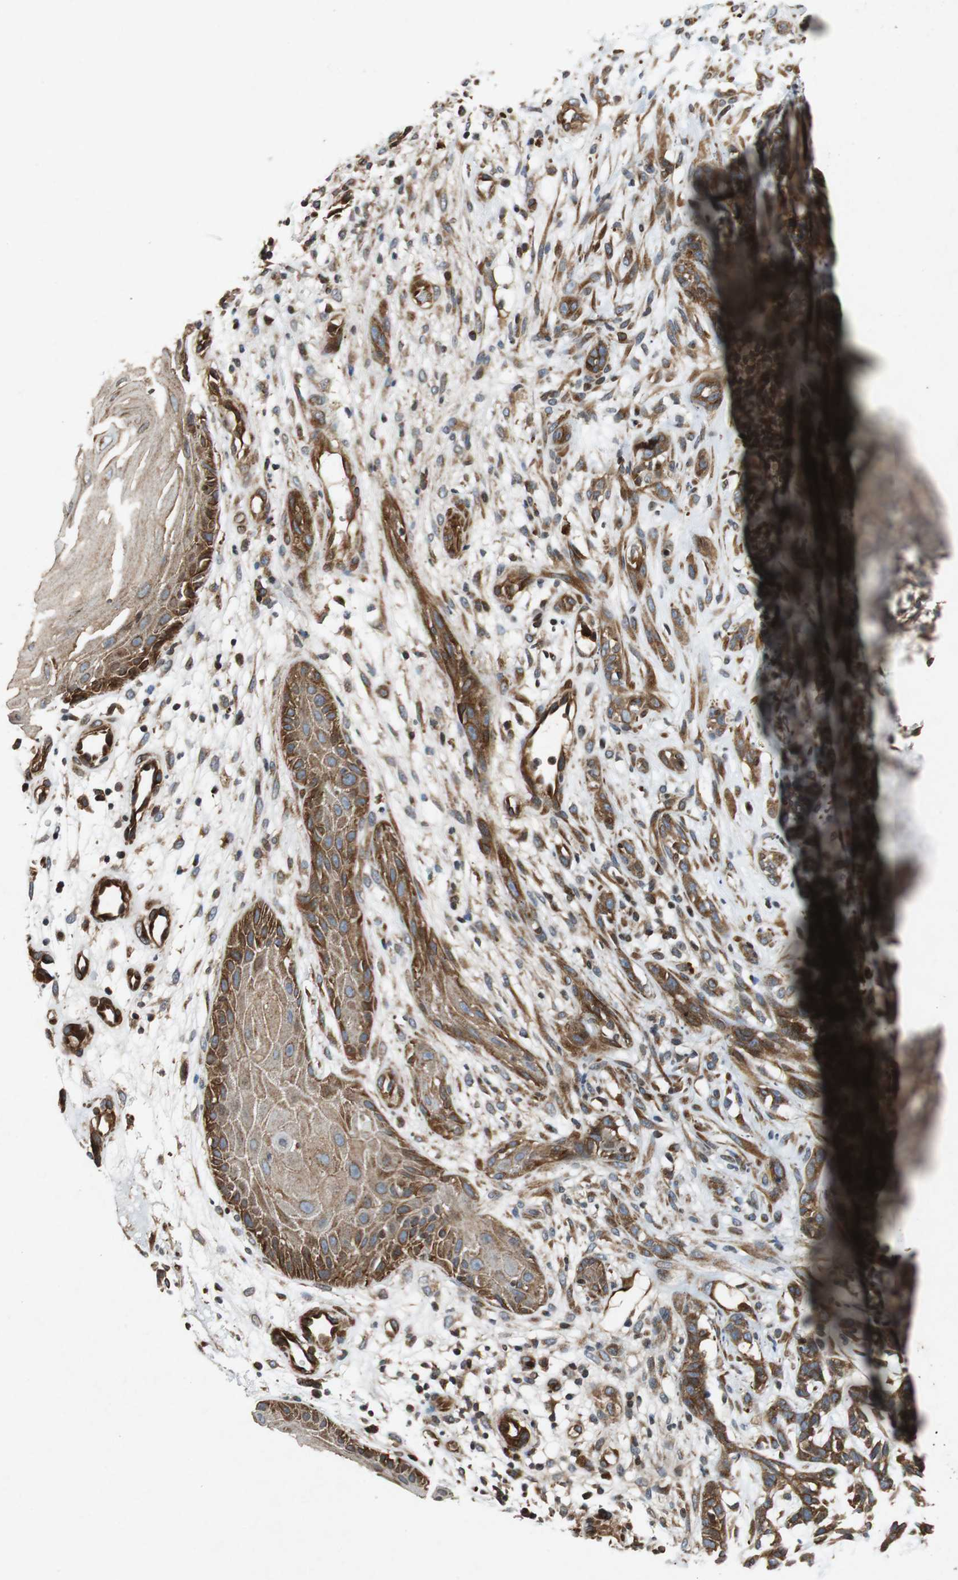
{"staining": {"intensity": "moderate", "quantity": ">75%", "location": "cytoplasmic/membranous"}, "tissue": "skin cancer", "cell_type": "Tumor cells", "image_type": "cancer", "snomed": [{"axis": "morphology", "description": "Basal cell carcinoma"}, {"axis": "topography", "description": "Skin"}], "caption": "An immunohistochemistry image of tumor tissue is shown. Protein staining in brown labels moderate cytoplasmic/membranous positivity in skin cancer (basal cell carcinoma) within tumor cells.", "gene": "TUBA4A", "patient": {"sex": "female", "age": 84}}